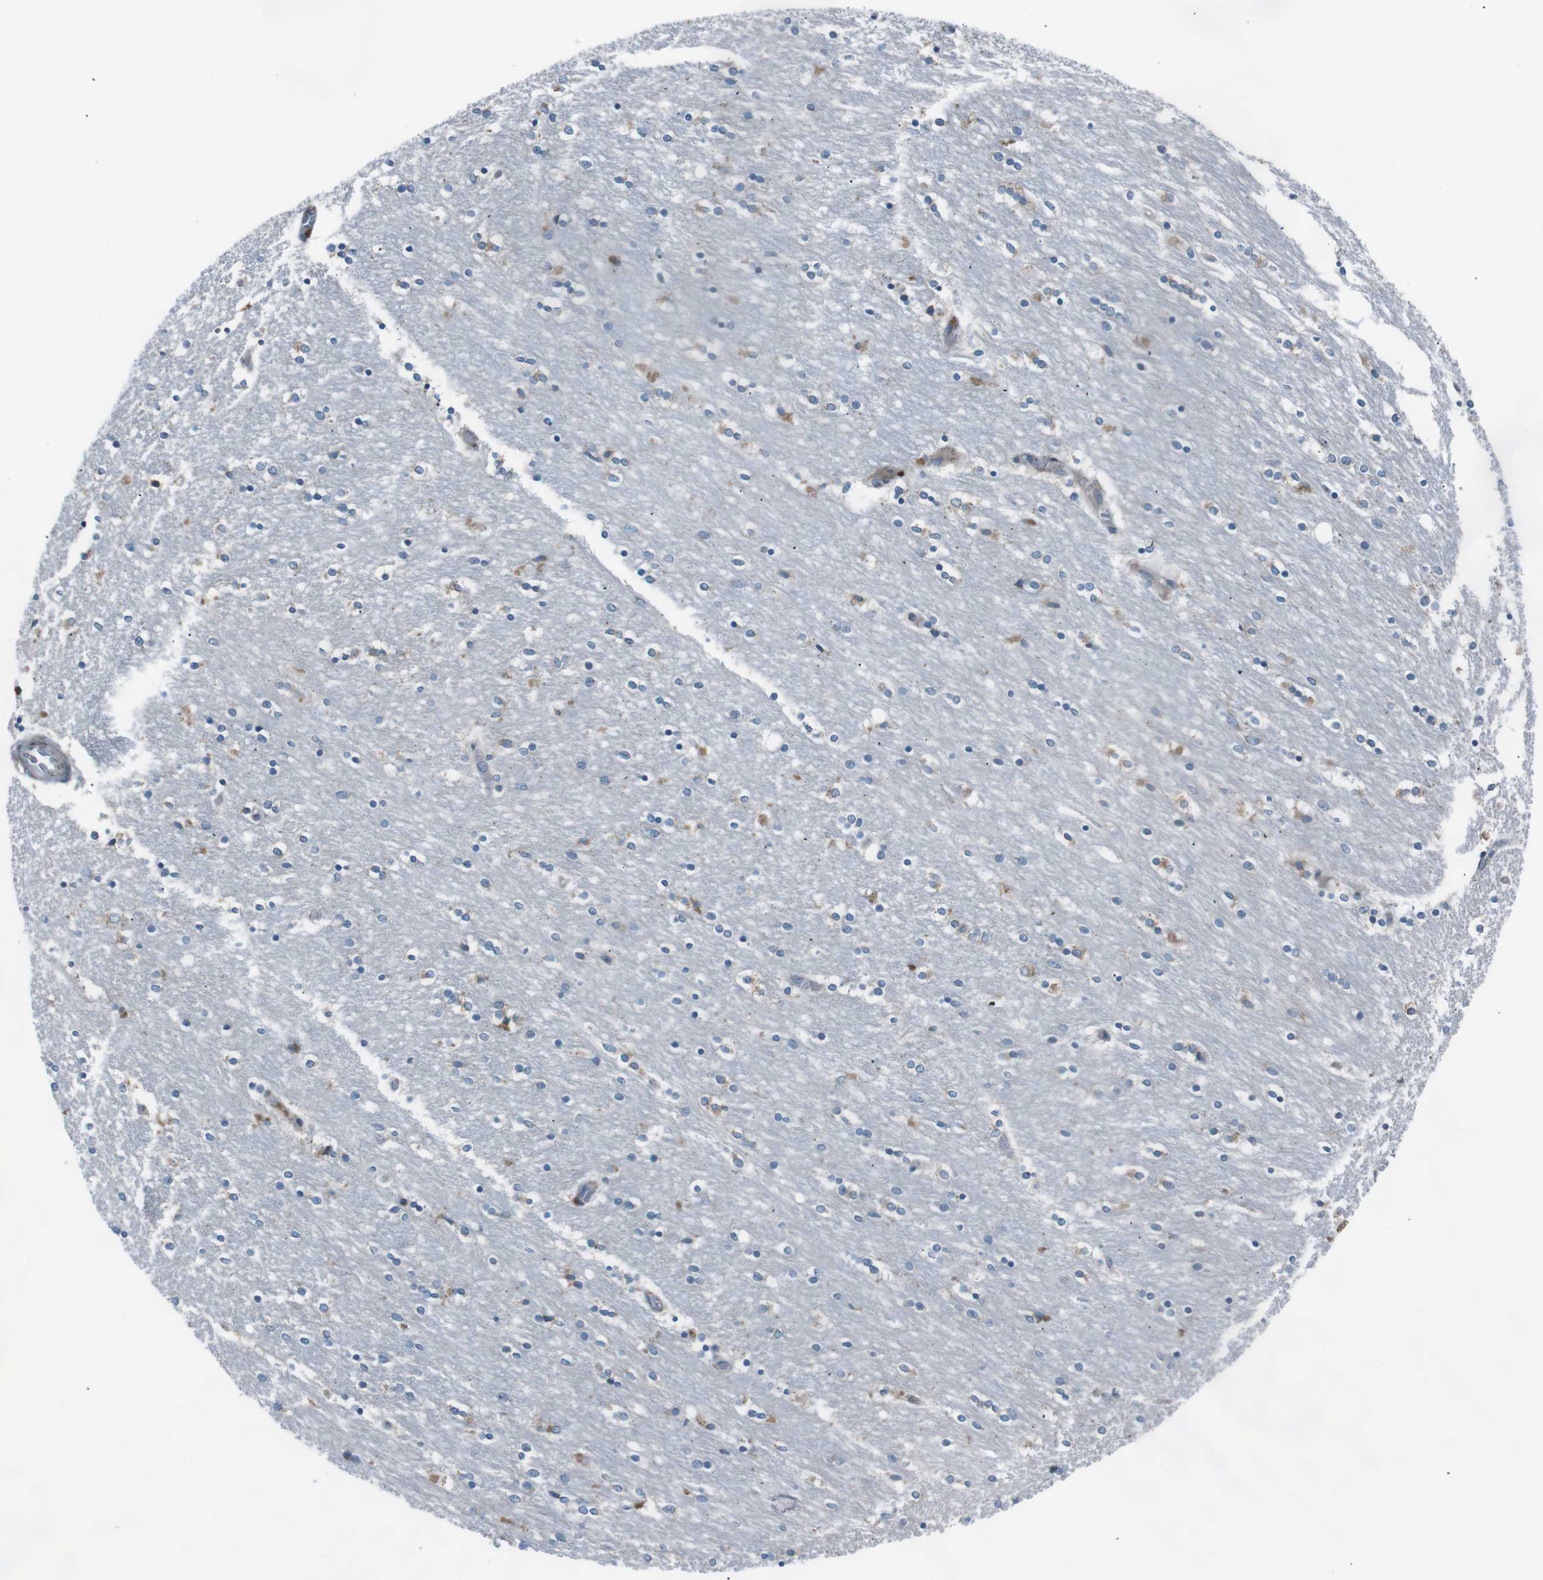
{"staining": {"intensity": "moderate", "quantity": "<25%", "location": "cytoplasmic/membranous"}, "tissue": "caudate", "cell_type": "Glial cells", "image_type": "normal", "snomed": [{"axis": "morphology", "description": "Normal tissue, NOS"}, {"axis": "topography", "description": "Lateral ventricle wall"}], "caption": "A histopathology image of human caudate stained for a protein shows moderate cytoplasmic/membranous brown staining in glial cells. (Brightfield microscopy of DAB IHC at high magnification).", "gene": "SIGMAR1", "patient": {"sex": "female", "age": 54}}